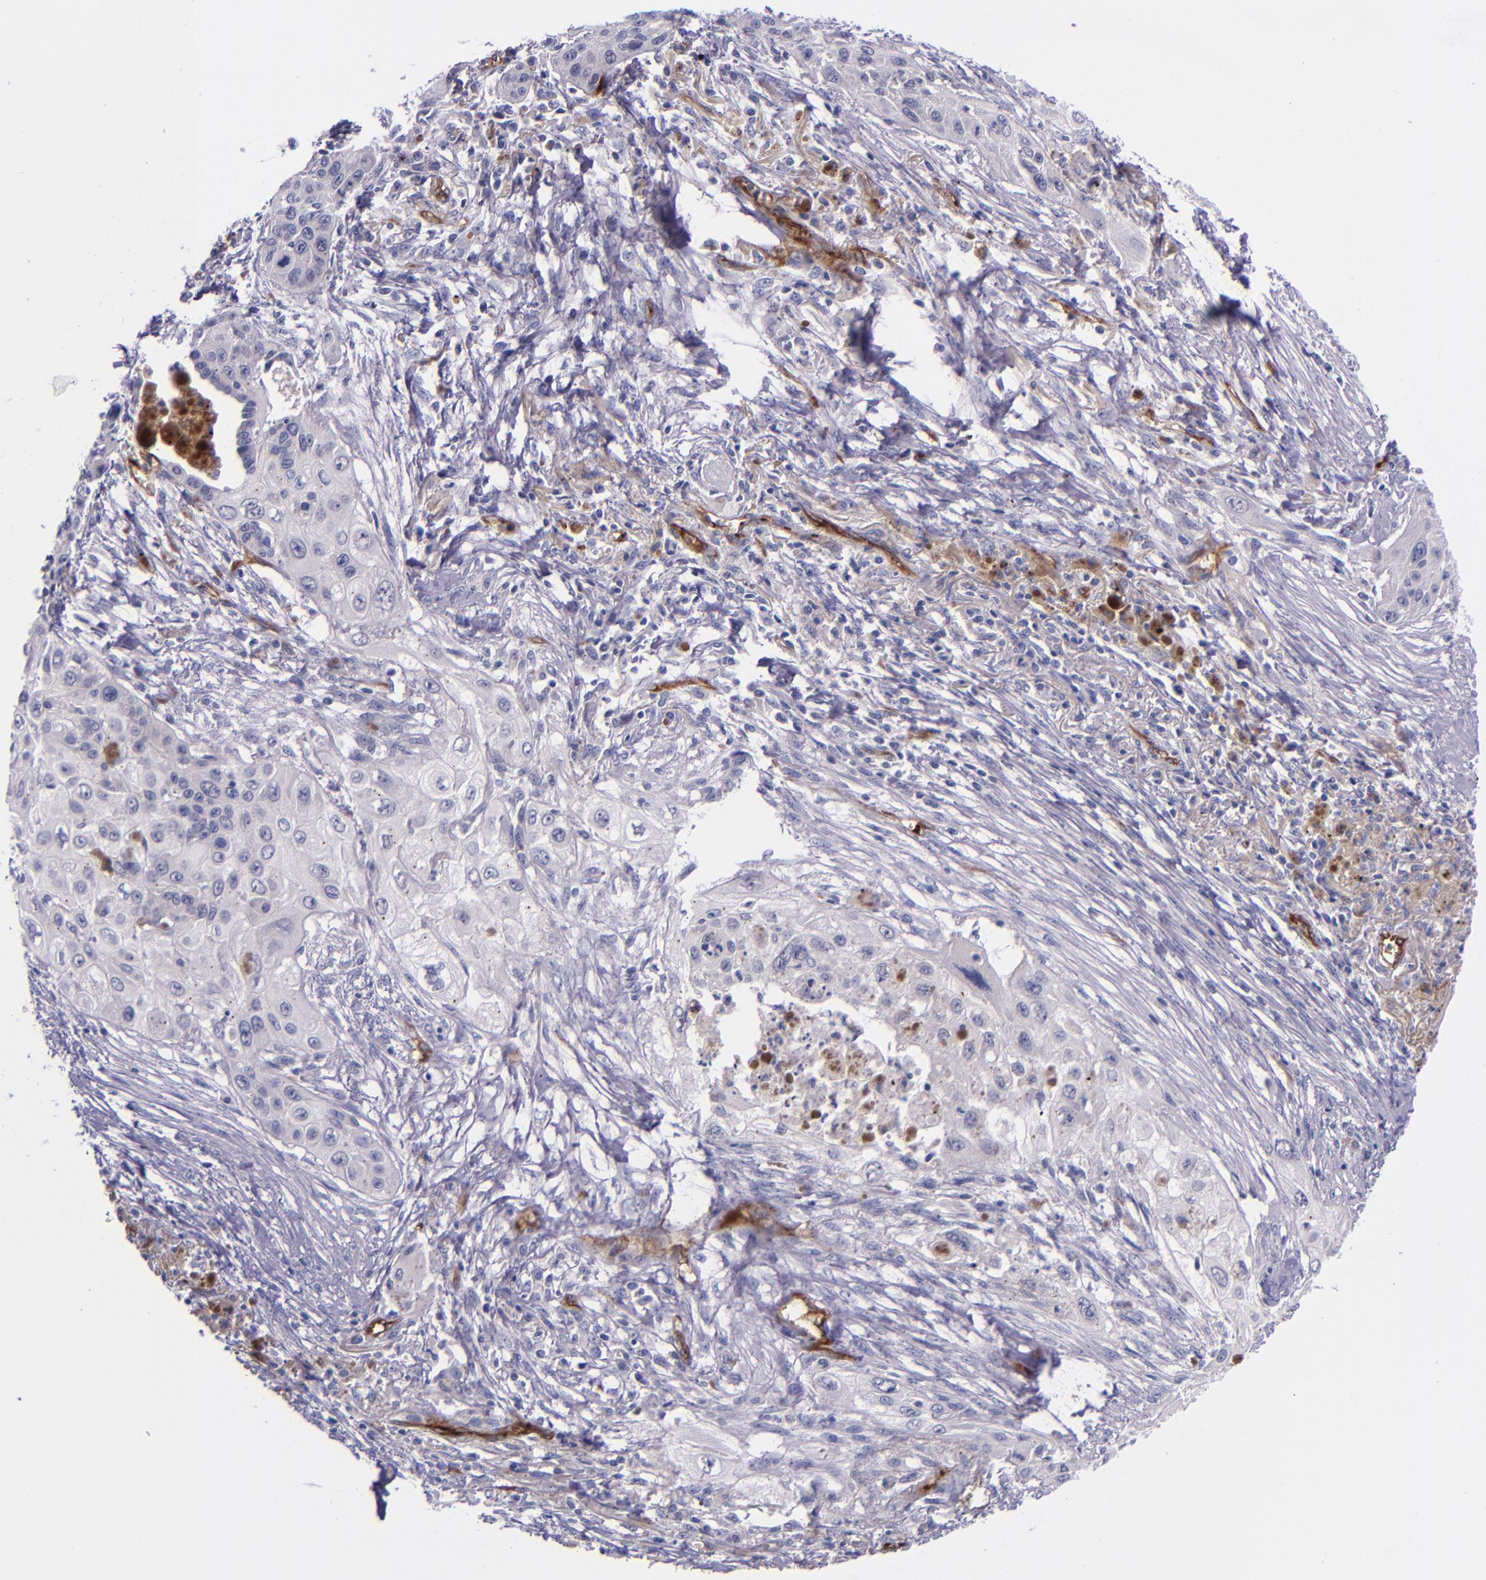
{"staining": {"intensity": "negative", "quantity": "none", "location": "none"}, "tissue": "lung cancer", "cell_type": "Tumor cells", "image_type": "cancer", "snomed": [{"axis": "morphology", "description": "Squamous cell carcinoma, NOS"}, {"axis": "topography", "description": "Lung"}], "caption": "Immunohistochemical staining of human lung cancer (squamous cell carcinoma) reveals no significant positivity in tumor cells. (DAB (3,3'-diaminobenzidine) IHC visualized using brightfield microscopy, high magnification).", "gene": "NOS3", "patient": {"sex": "male", "age": 71}}